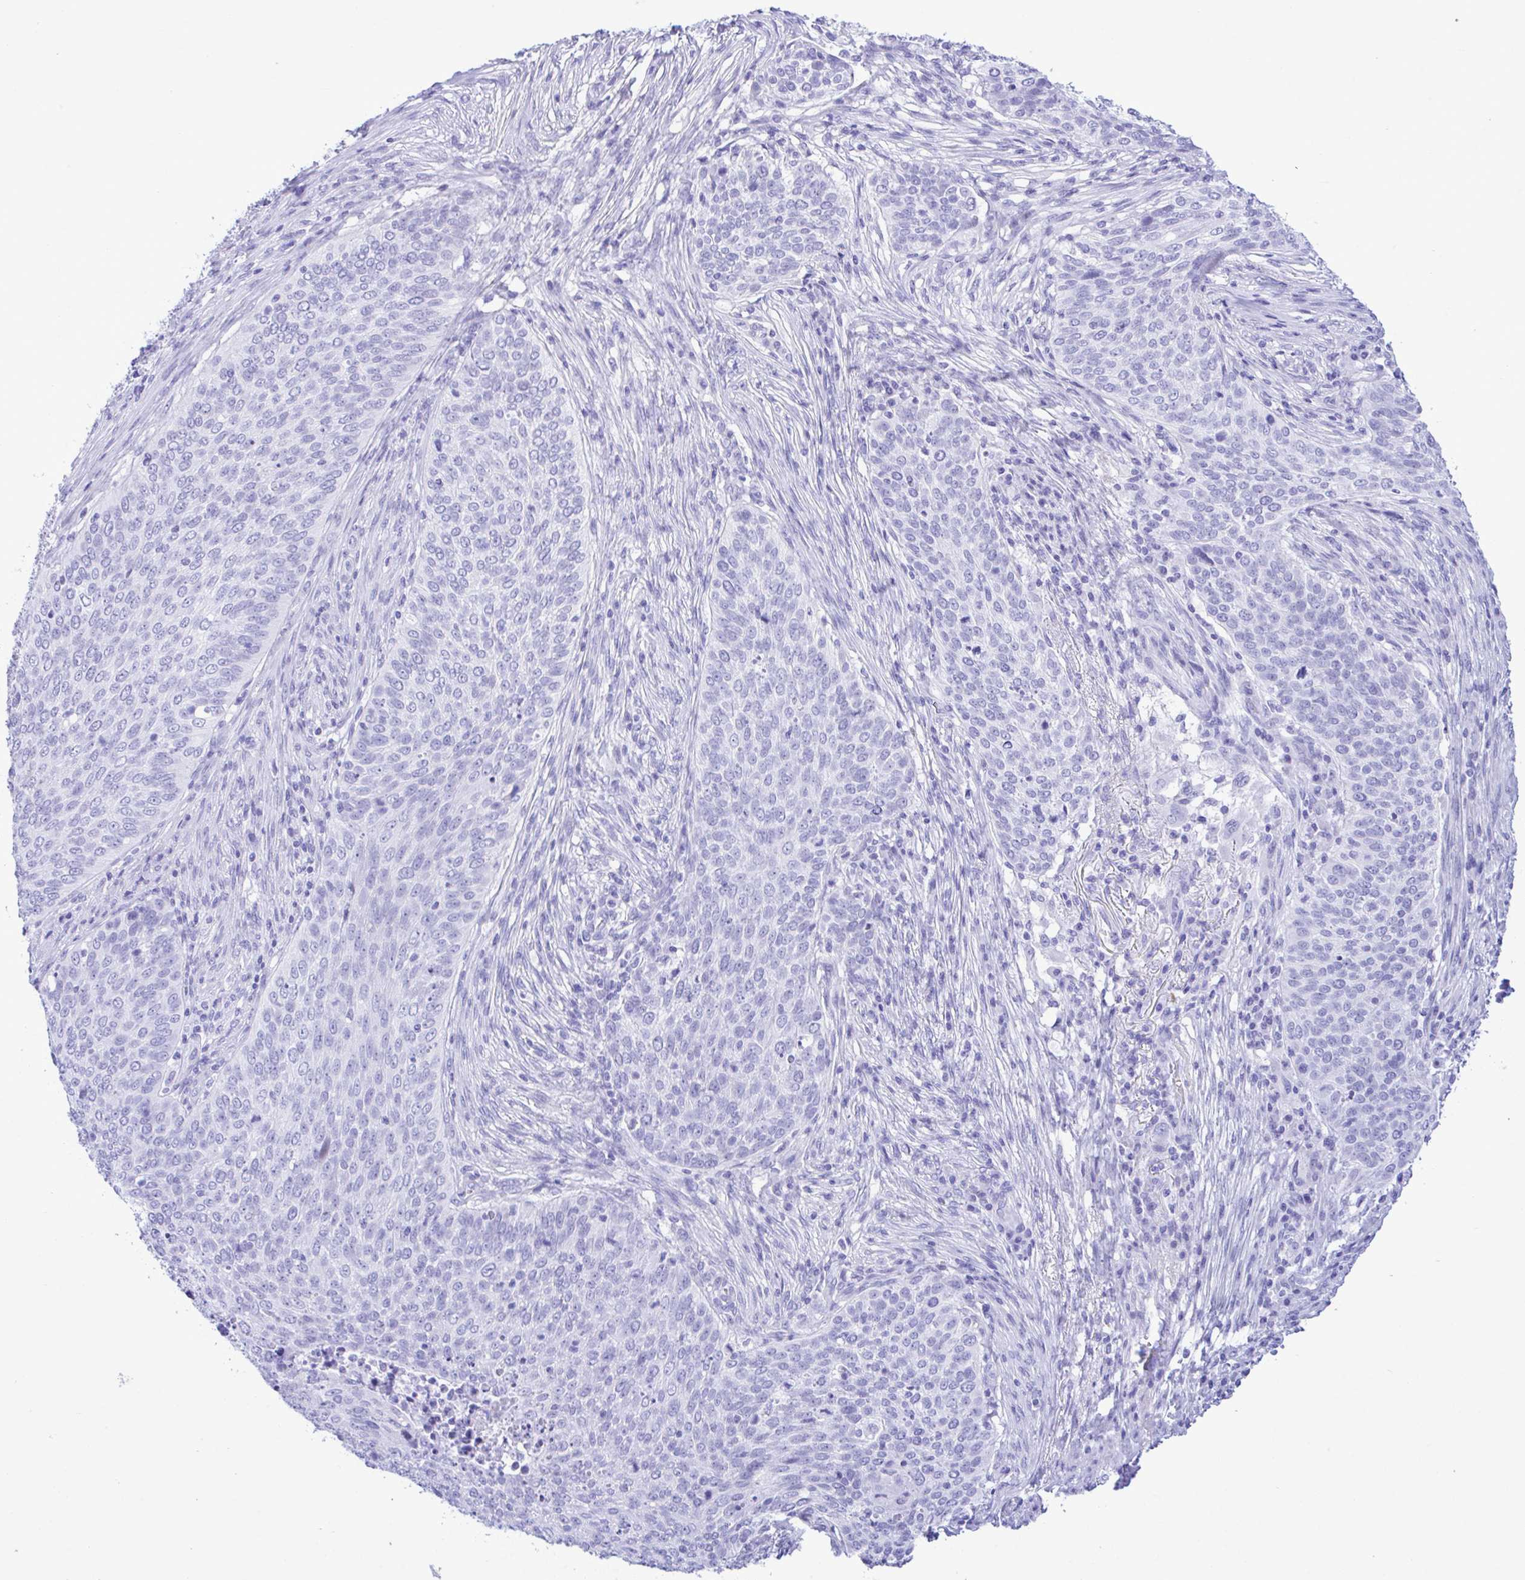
{"staining": {"intensity": "negative", "quantity": "none", "location": "none"}, "tissue": "lung cancer", "cell_type": "Tumor cells", "image_type": "cancer", "snomed": [{"axis": "morphology", "description": "Squamous cell carcinoma, NOS"}, {"axis": "topography", "description": "Lung"}], "caption": "Immunohistochemistry image of neoplastic tissue: lung cancer stained with DAB exhibits no significant protein expression in tumor cells.", "gene": "SELENOV", "patient": {"sex": "male", "age": 63}}